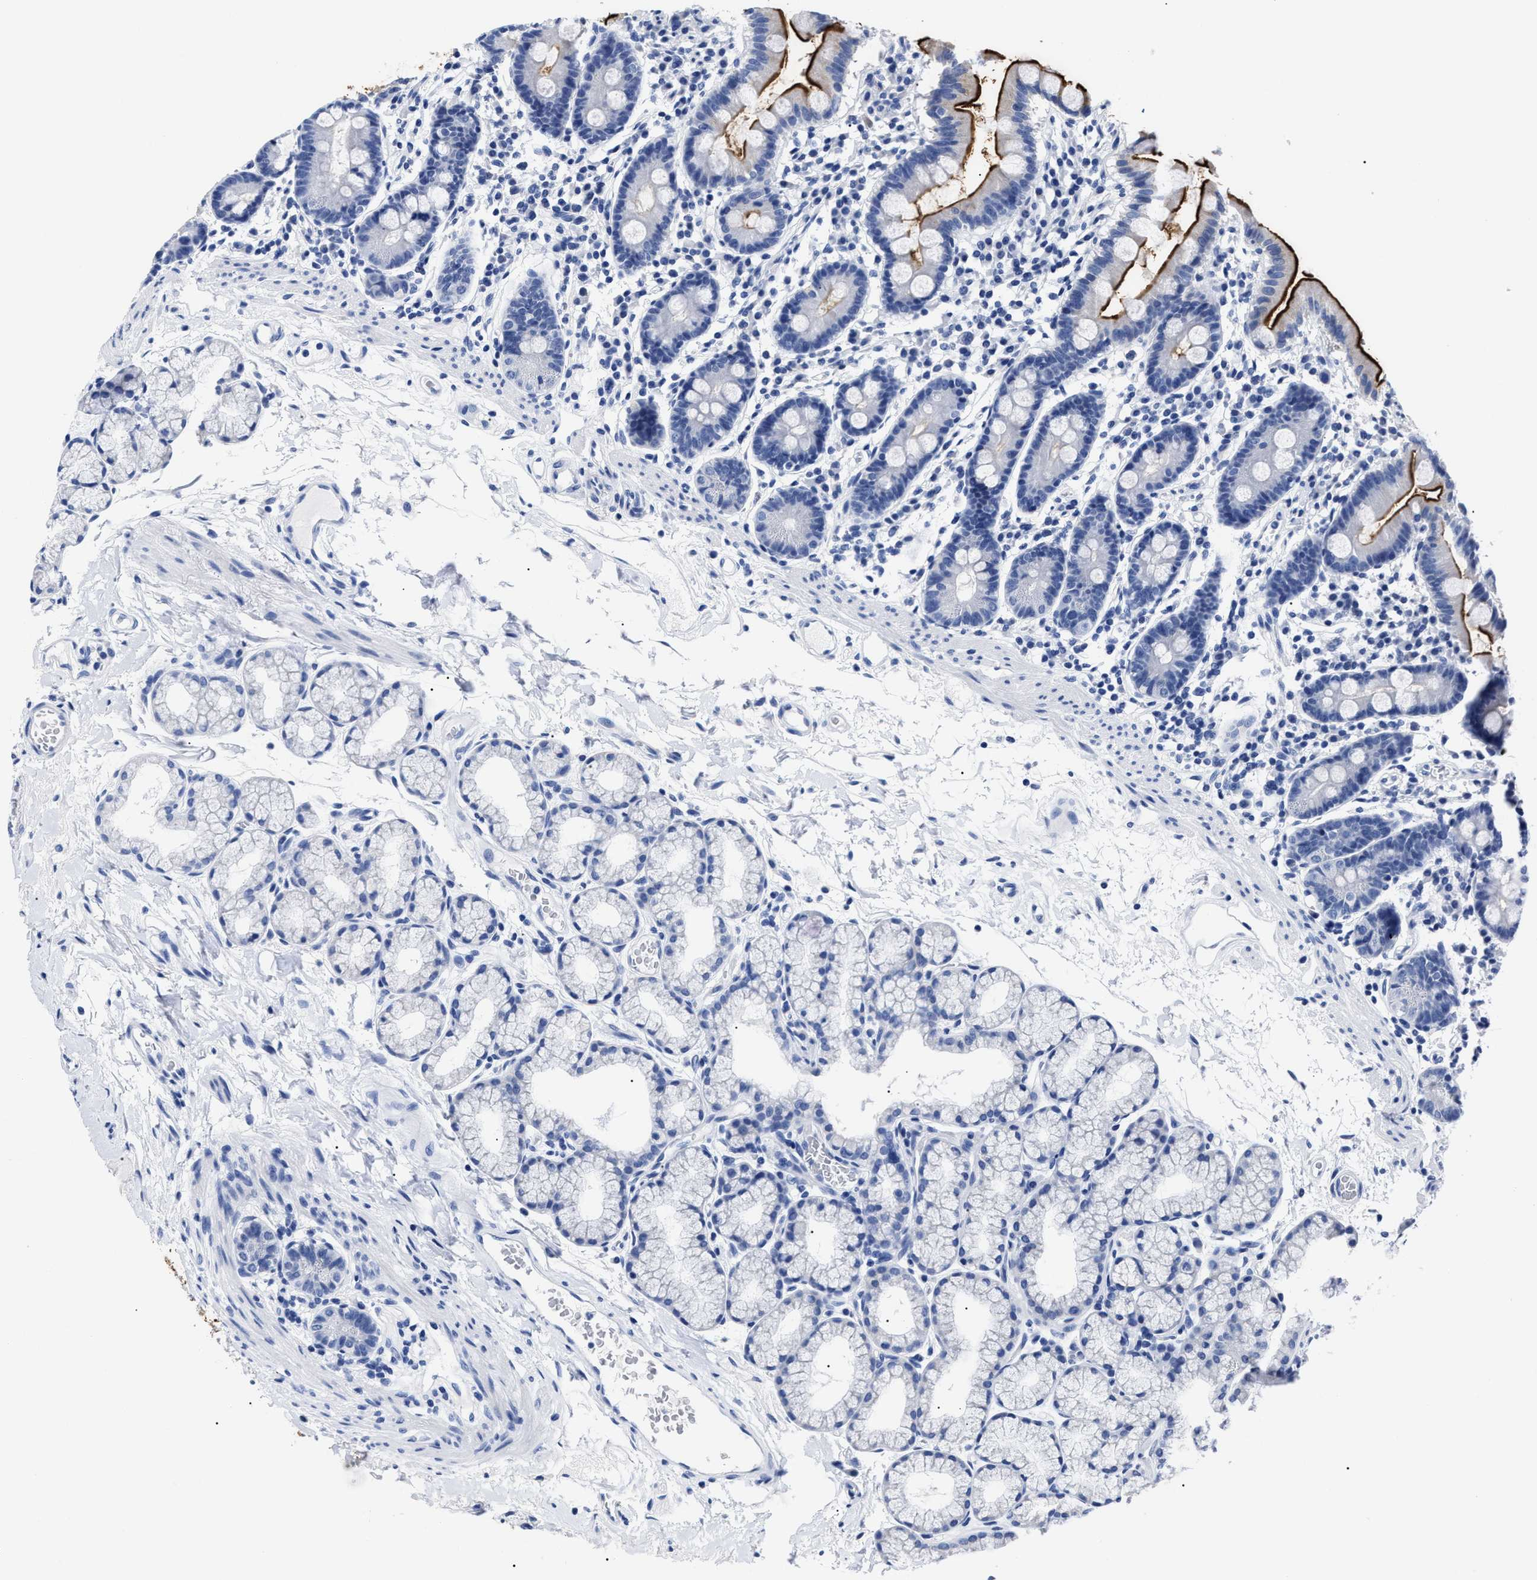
{"staining": {"intensity": "strong", "quantity": "<25%", "location": "cytoplasmic/membranous"}, "tissue": "duodenum", "cell_type": "Glandular cells", "image_type": "normal", "snomed": [{"axis": "morphology", "description": "Normal tissue, NOS"}, {"axis": "topography", "description": "Duodenum"}], "caption": "Immunohistochemistry of benign human duodenum shows medium levels of strong cytoplasmic/membranous expression in approximately <25% of glandular cells.", "gene": "ALPG", "patient": {"sex": "male", "age": 50}}